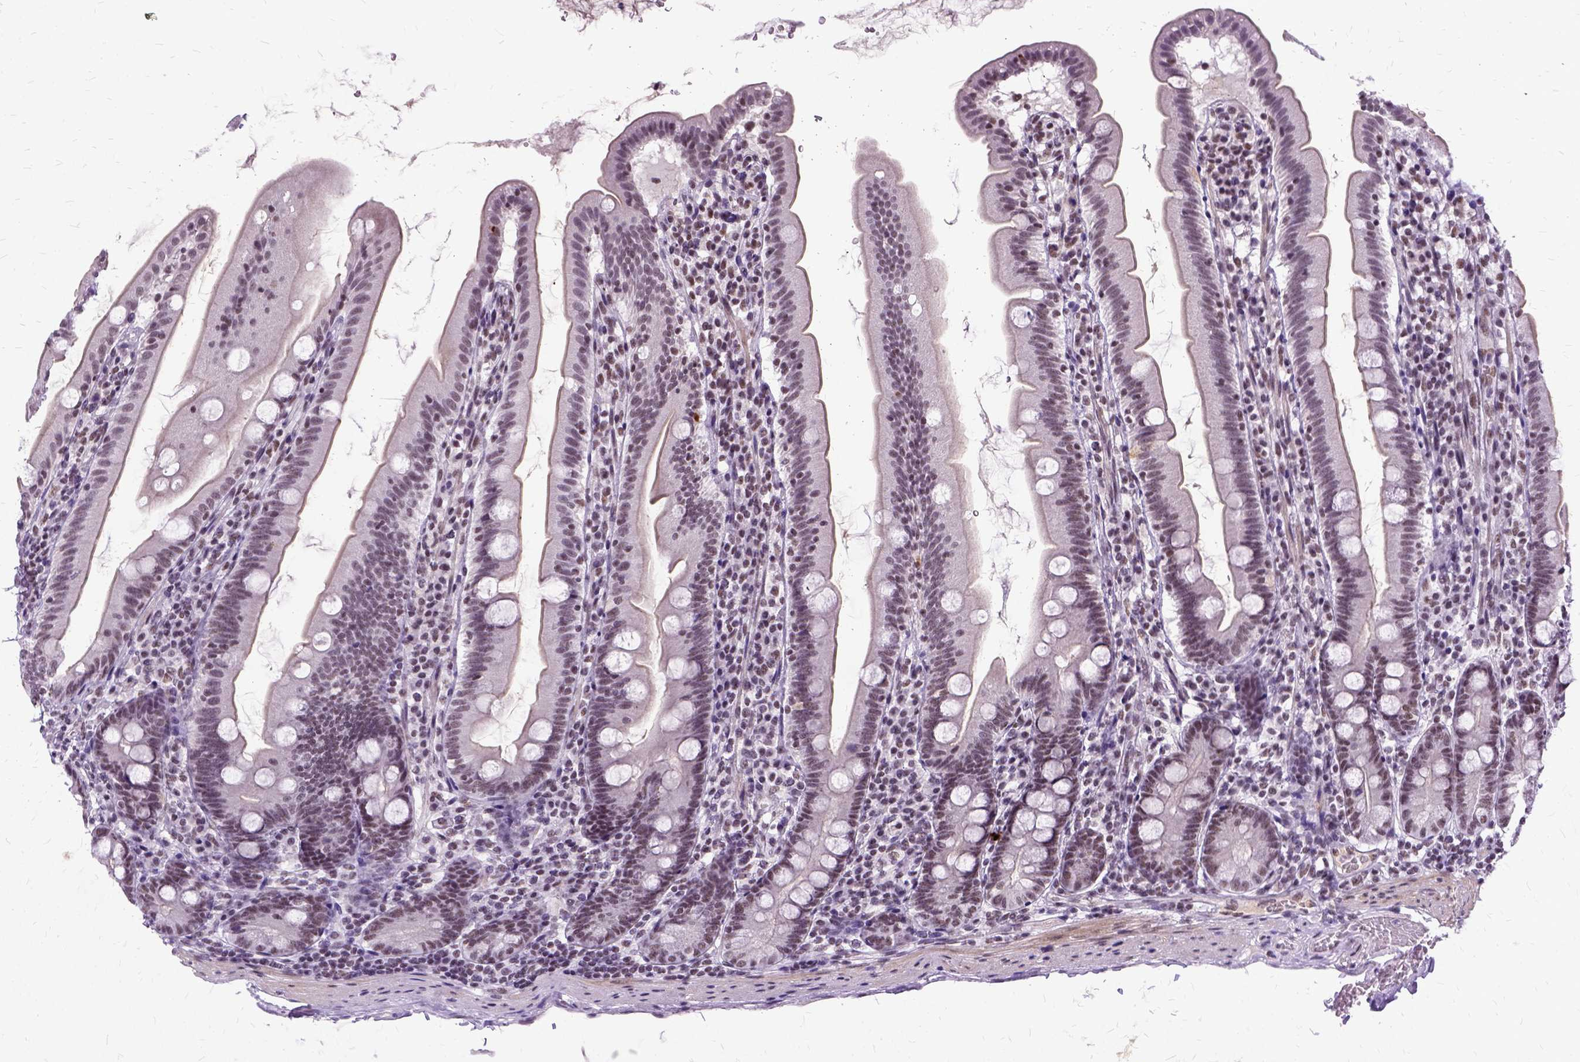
{"staining": {"intensity": "moderate", "quantity": ">75%", "location": "nuclear"}, "tissue": "duodenum", "cell_type": "Glandular cells", "image_type": "normal", "snomed": [{"axis": "morphology", "description": "Normal tissue, NOS"}, {"axis": "topography", "description": "Duodenum"}], "caption": "Protein staining of unremarkable duodenum demonstrates moderate nuclear expression in about >75% of glandular cells. The staining was performed using DAB (3,3'-diaminobenzidine), with brown indicating positive protein expression. Nuclei are stained blue with hematoxylin.", "gene": "SETD1A", "patient": {"sex": "female", "age": 67}}